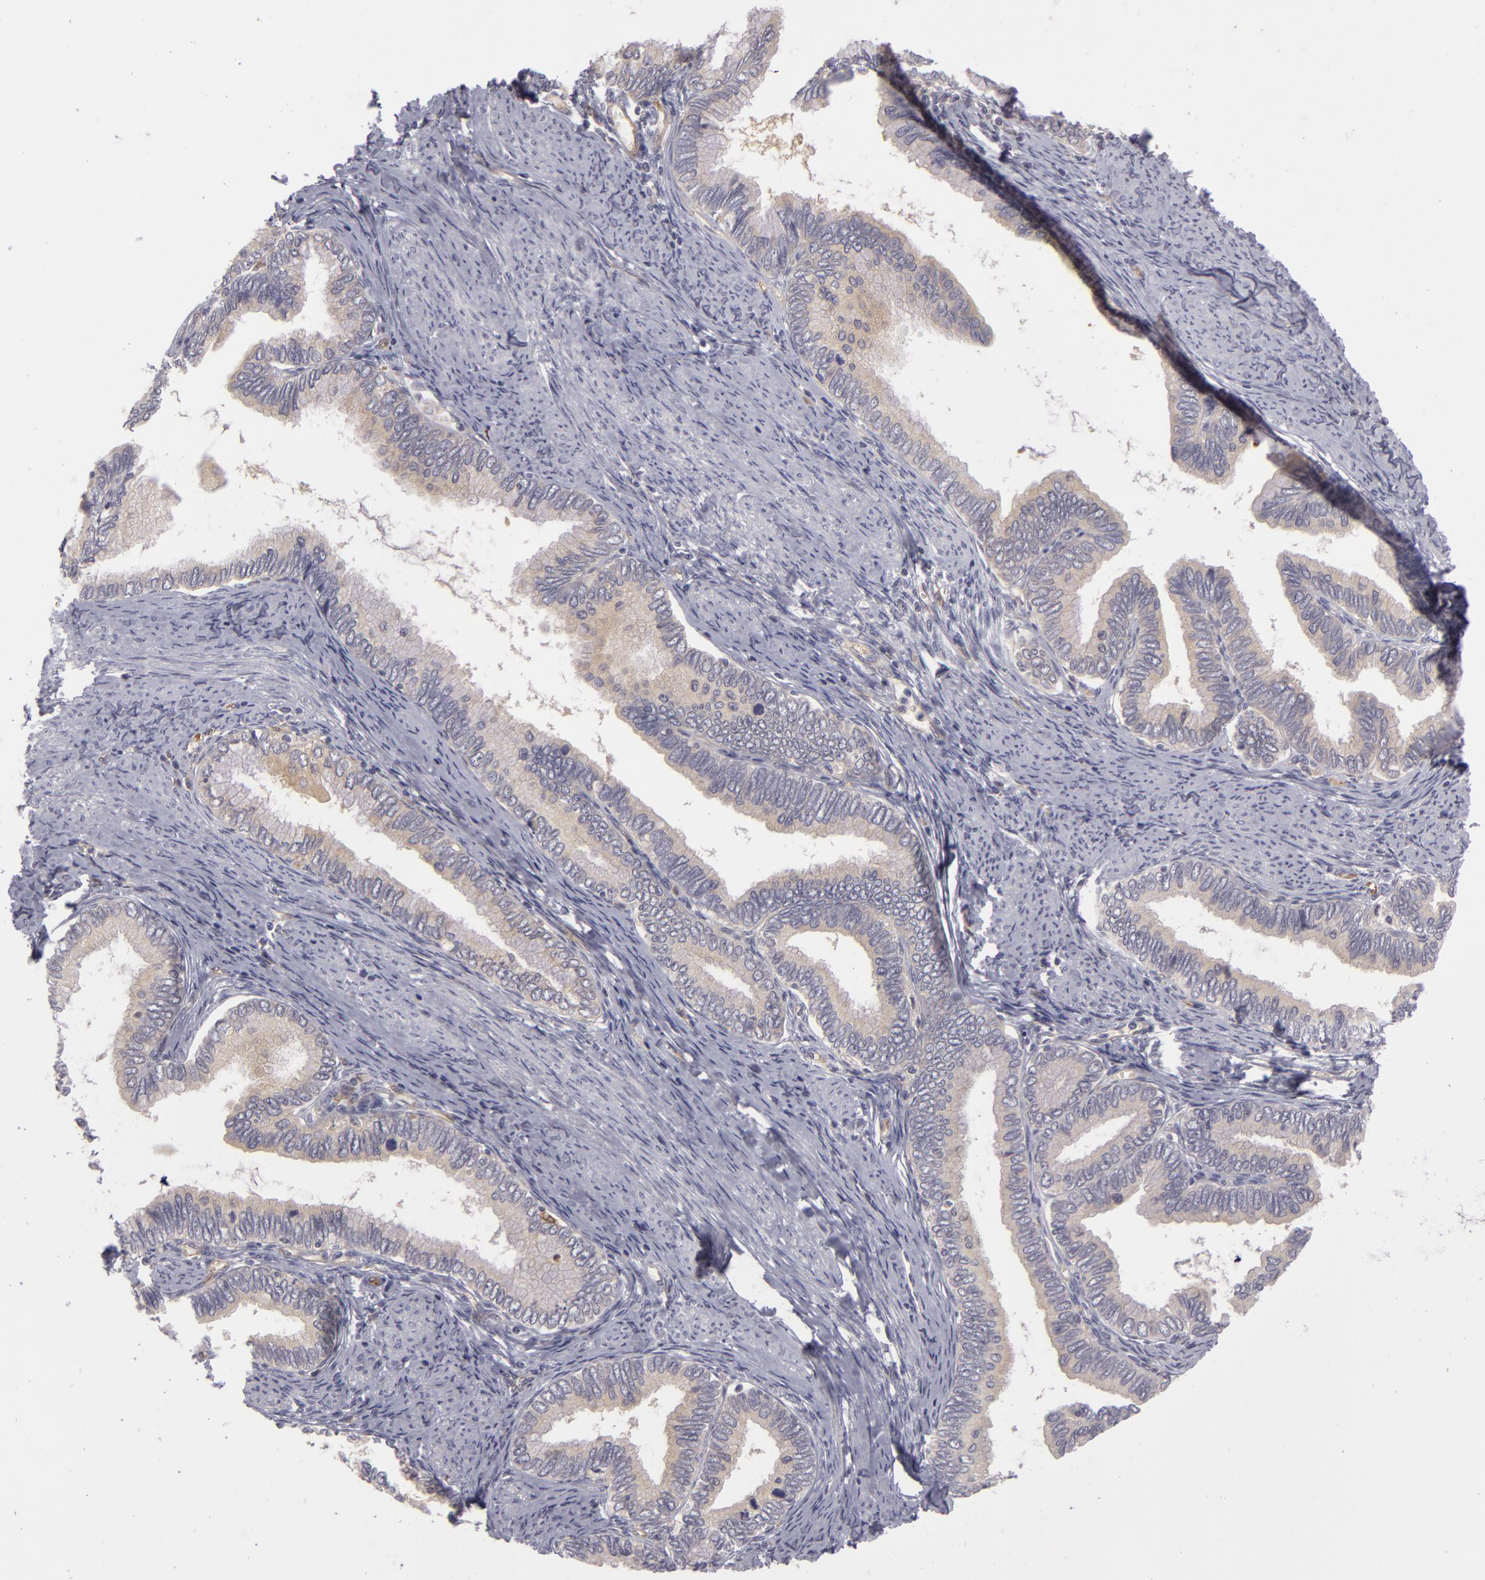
{"staining": {"intensity": "weak", "quantity": ">75%", "location": "cytoplasmic/membranous"}, "tissue": "cervical cancer", "cell_type": "Tumor cells", "image_type": "cancer", "snomed": [{"axis": "morphology", "description": "Adenocarcinoma, NOS"}, {"axis": "topography", "description": "Cervix"}], "caption": "IHC of human cervical adenocarcinoma shows low levels of weak cytoplasmic/membranous positivity in about >75% of tumor cells.", "gene": "ZNF229", "patient": {"sex": "female", "age": 49}}